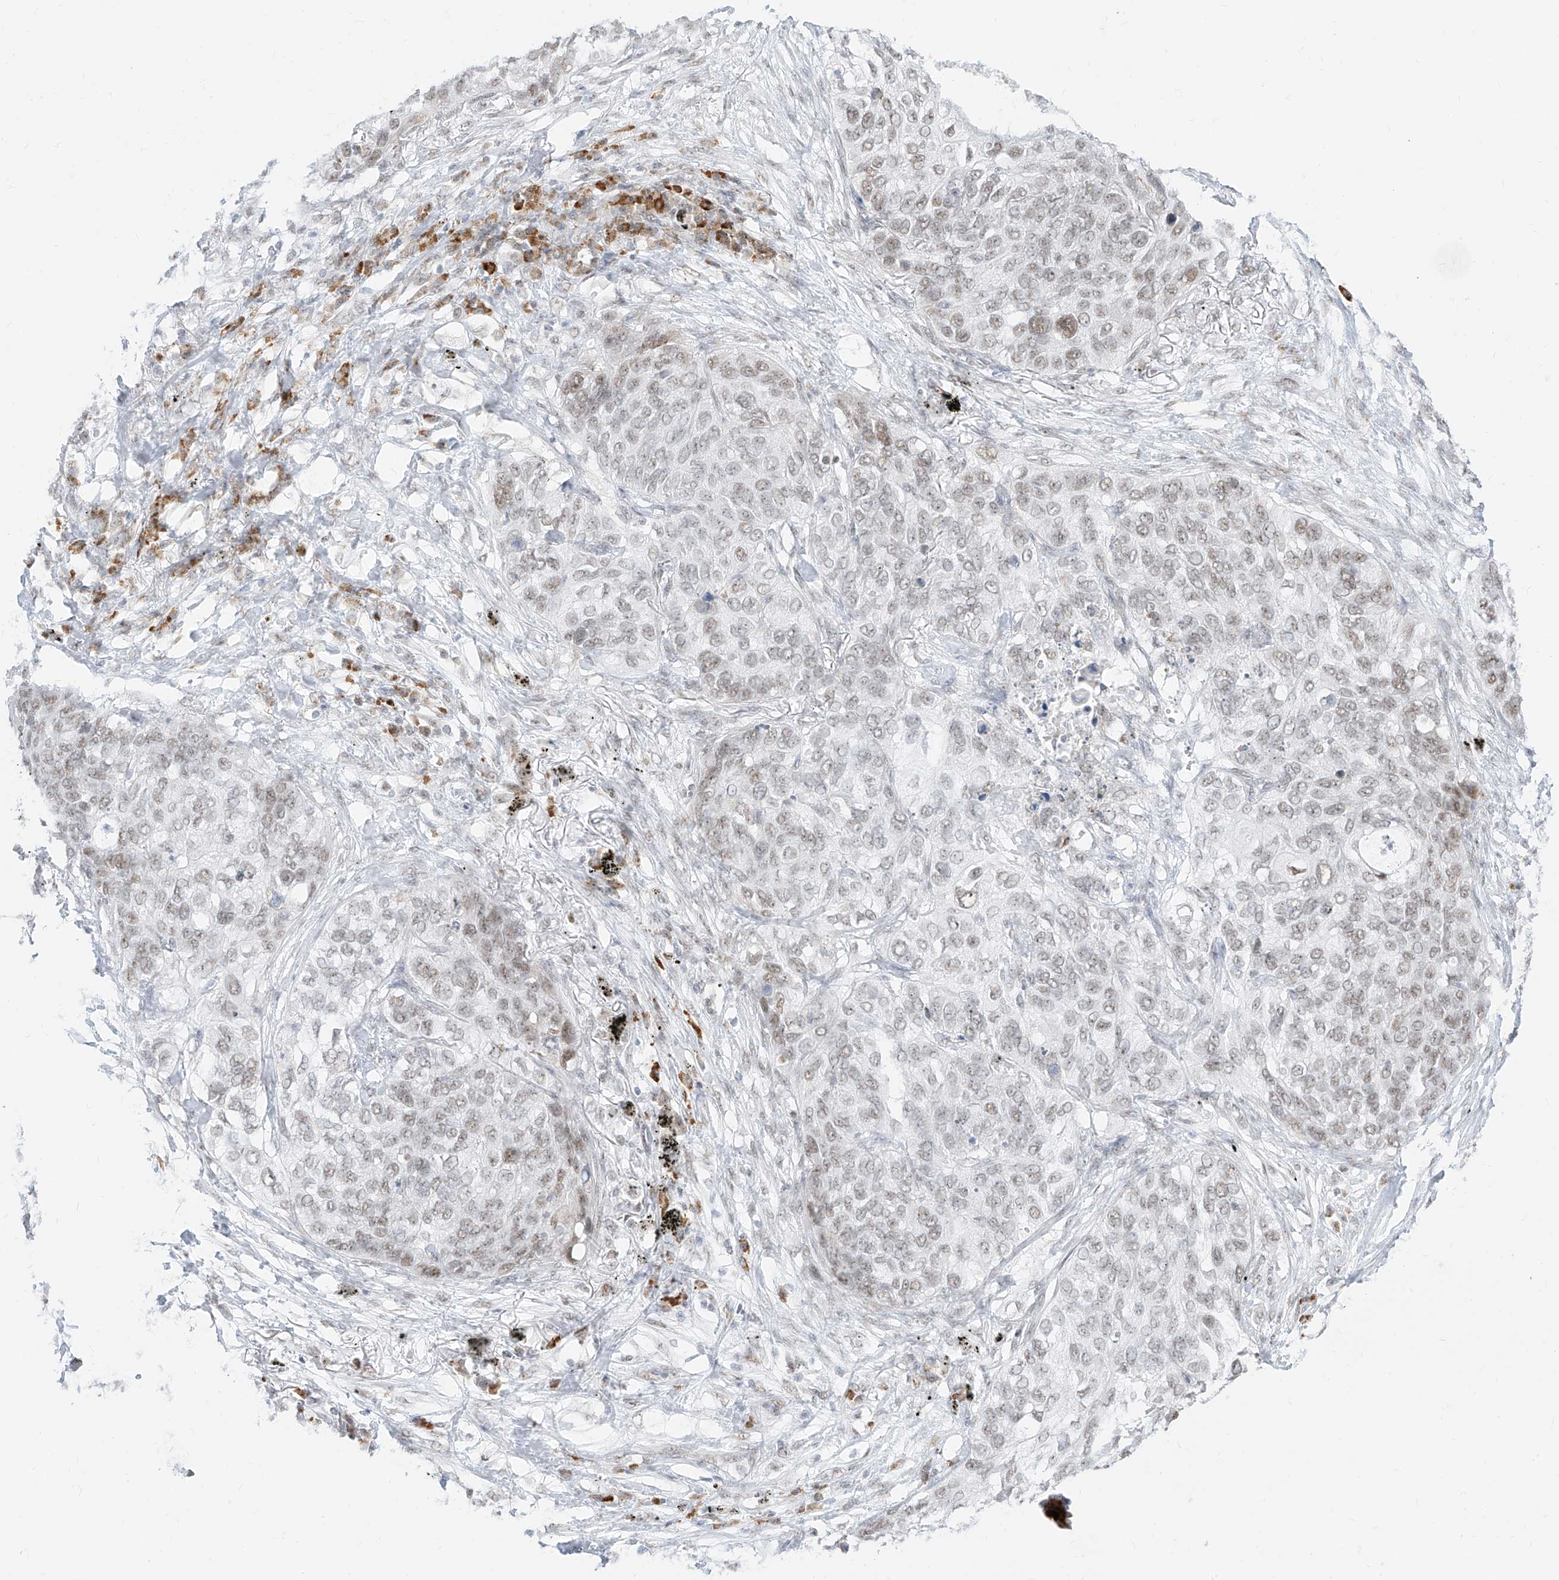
{"staining": {"intensity": "weak", "quantity": "25%-75%", "location": "nuclear"}, "tissue": "lung cancer", "cell_type": "Tumor cells", "image_type": "cancer", "snomed": [{"axis": "morphology", "description": "Squamous cell carcinoma, NOS"}, {"axis": "topography", "description": "Lung"}], "caption": "Immunohistochemical staining of human lung cancer shows weak nuclear protein staining in about 25%-75% of tumor cells. (IHC, brightfield microscopy, high magnification).", "gene": "SUPT5H", "patient": {"sex": "female", "age": 63}}